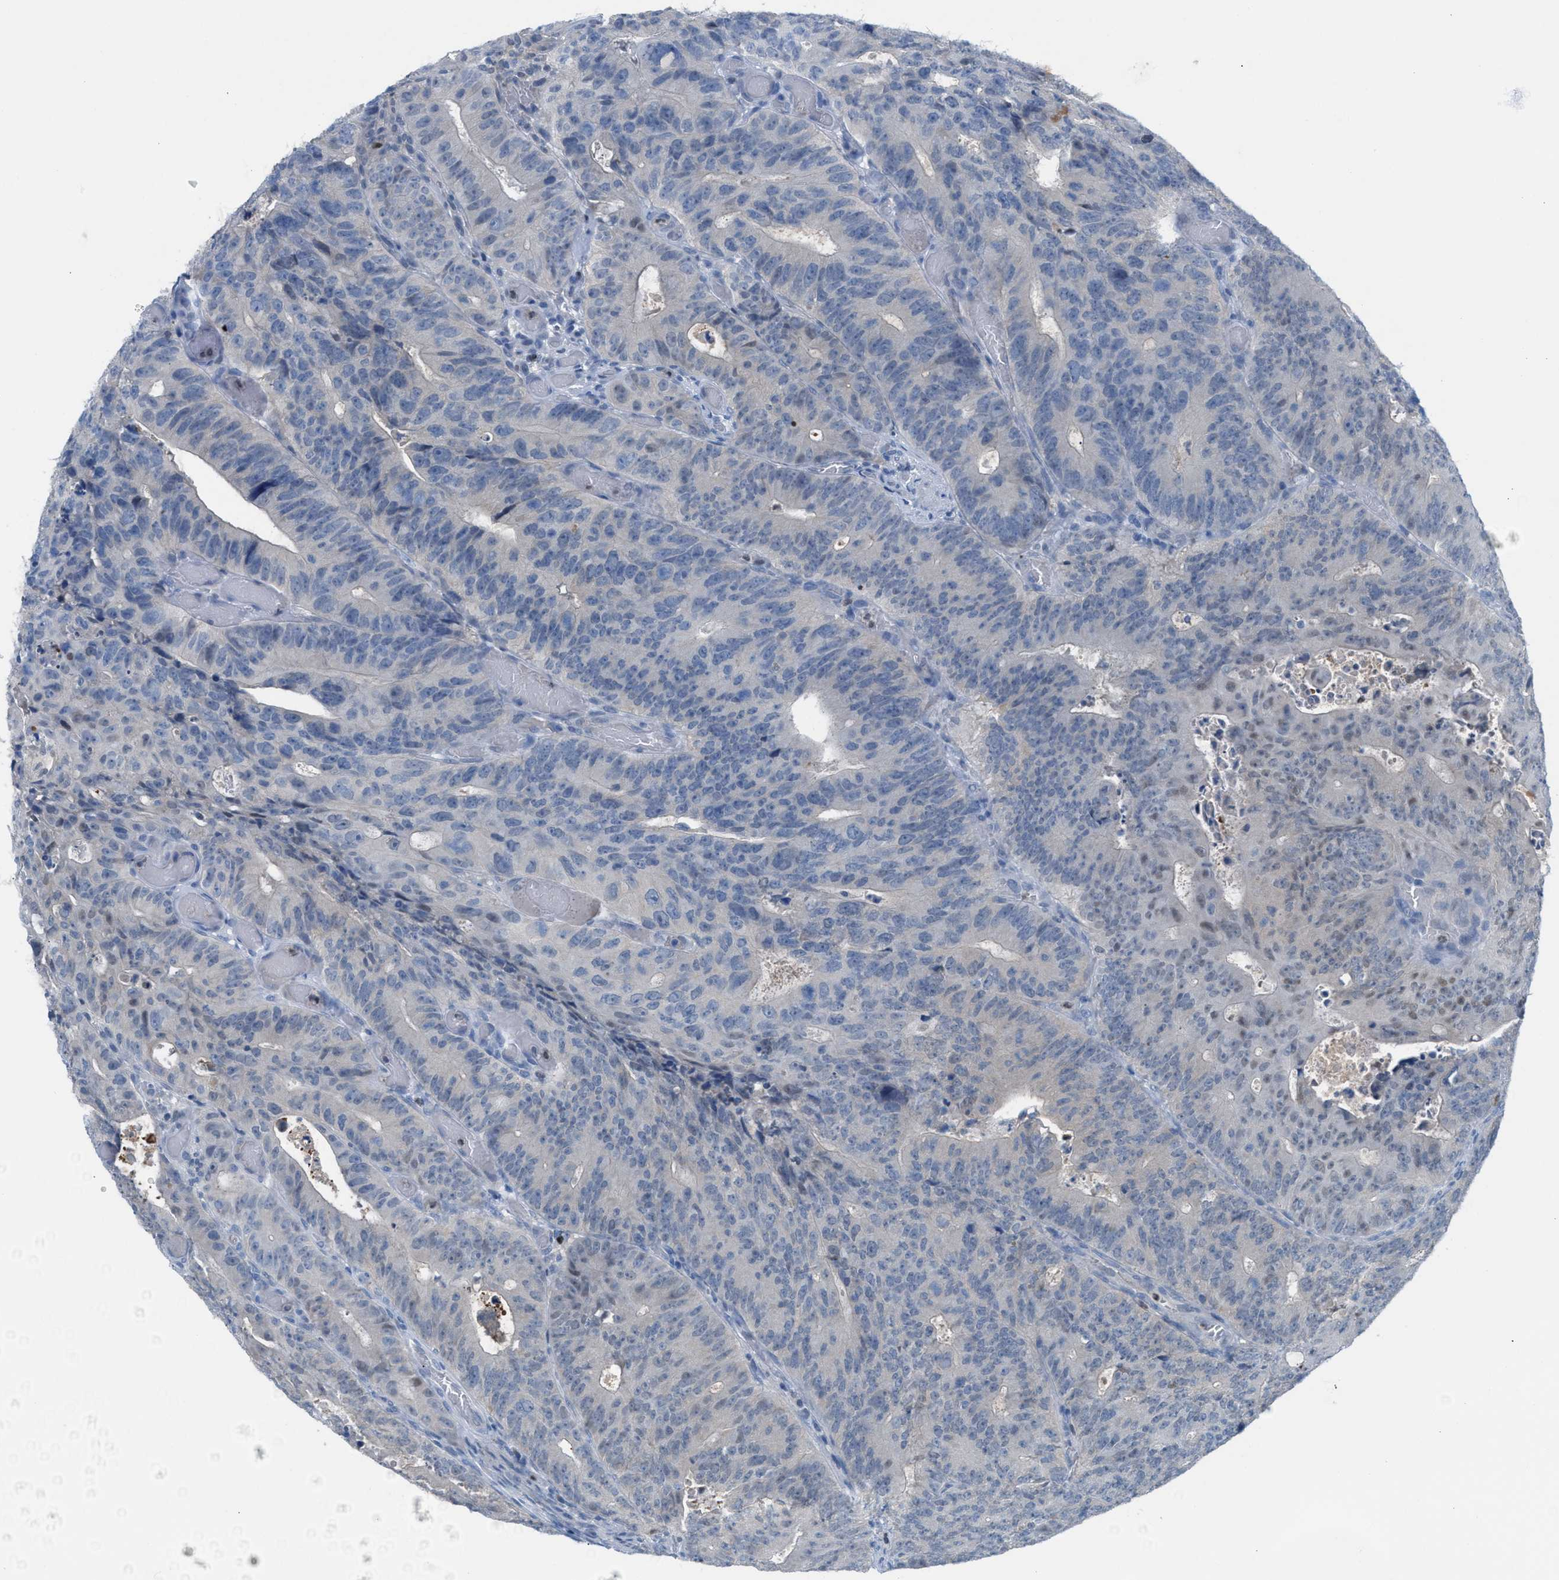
{"staining": {"intensity": "negative", "quantity": "none", "location": "none"}, "tissue": "colorectal cancer", "cell_type": "Tumor cells", "image_type": "cancer", "snomed": [{"axis": "morphology", "description": "Adenocarcinoma, NOS"}, {"axis": "topography", "description": "Colon"}], "caption": "A histopathology image of colorectal cancer (adenocarcinoma) stained for a protein displays no brown staining in tumor cells.", "gene": "PPM1D", "patient": {"sex": "male", "age": 87}}